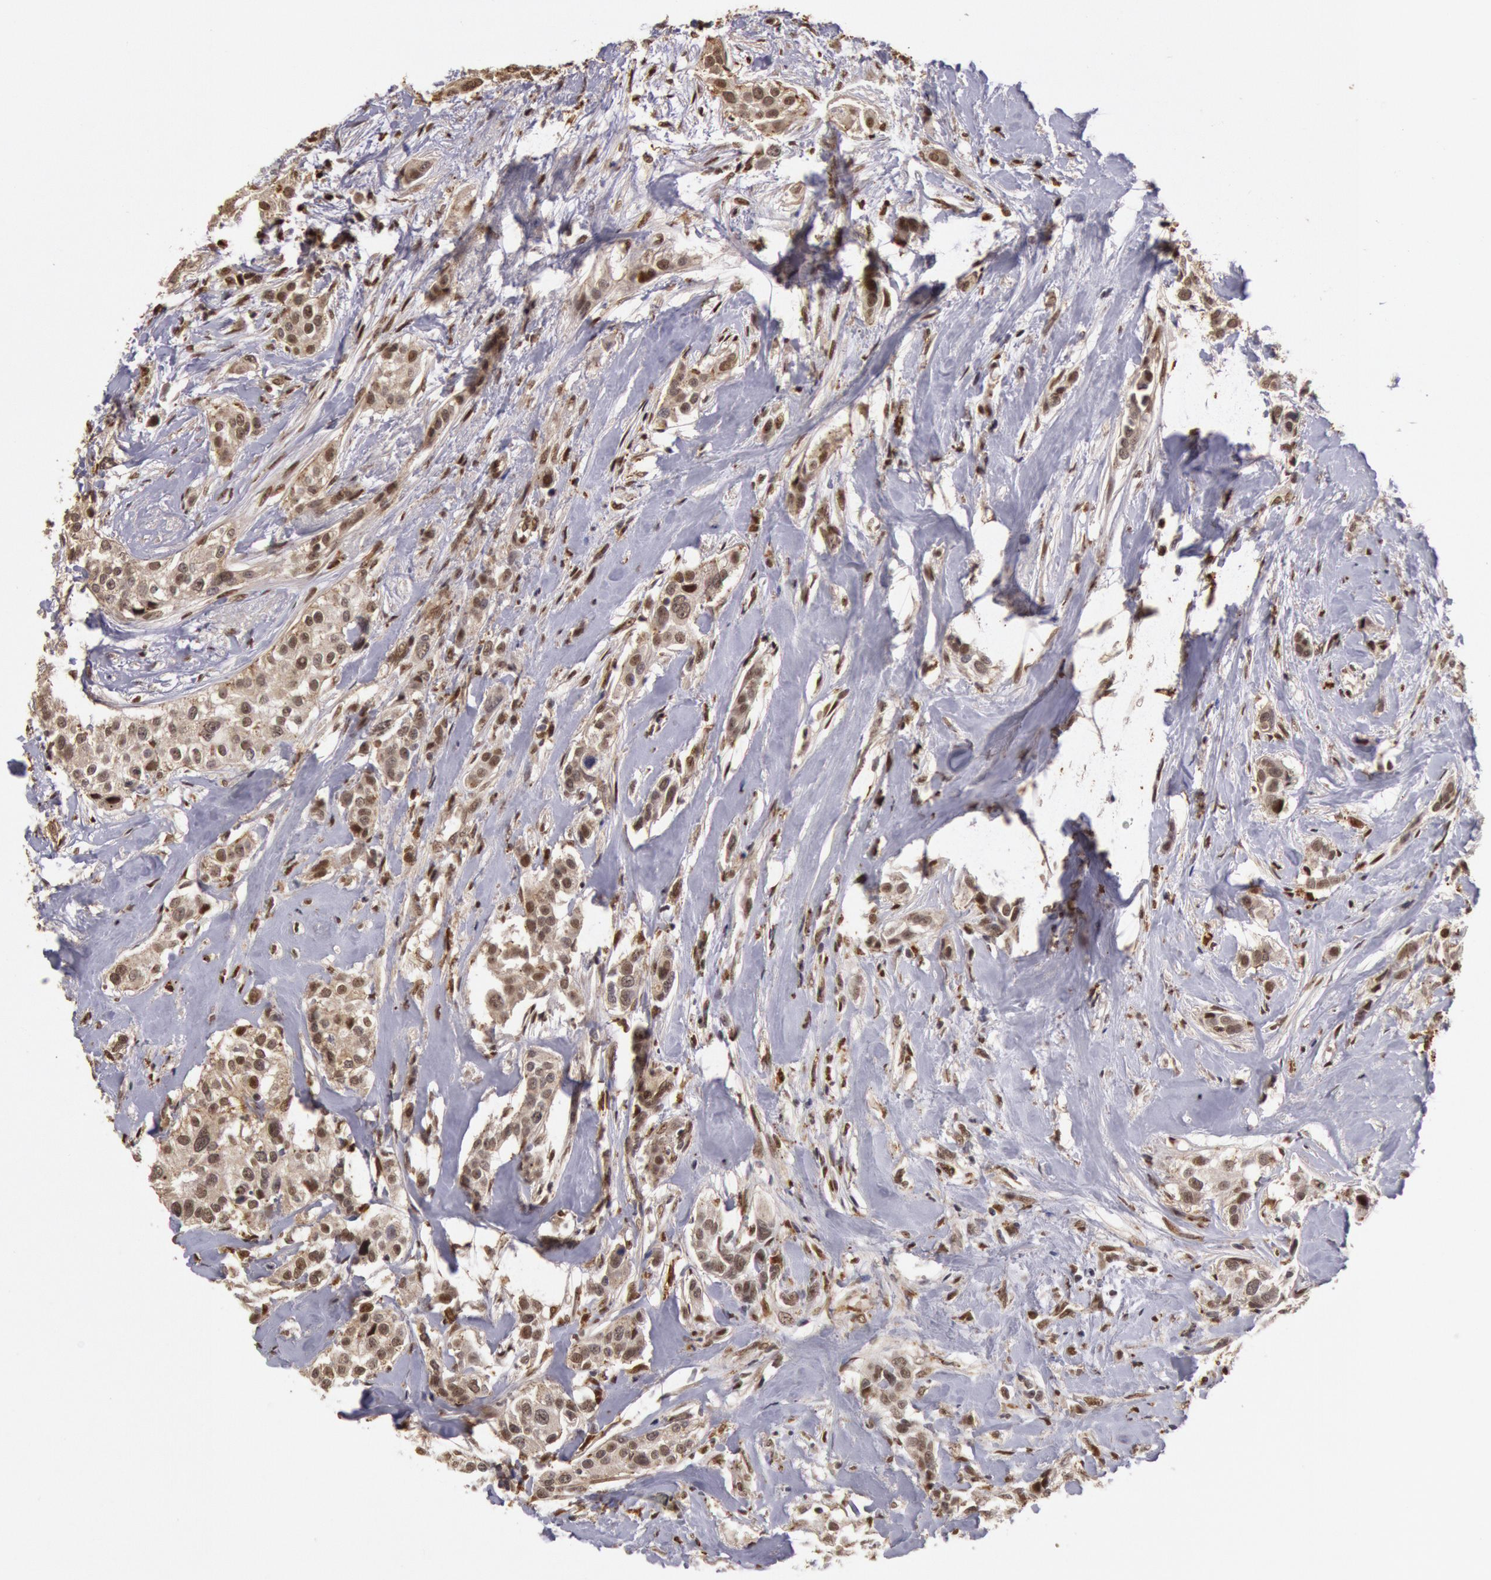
{"staining": {"intensity": "moderate", "quantity": ">75%", "location": "nuclear"}, "tissue": "breast cancer", "cell_type": "Tumor cells", "image_type": "cancer", "snomed": [{"axis": "morphology", "description": "Duct carcinoma"}, {"axis": "topography", "description": "Breast"}], "caption": "About >75% of tumor cells in breast cancer (invasive ductal carcinoma) show moderate nuclear protein staining as visualized by brown immunohistochemical staining.", "gene": "LIG4", "patient": {"sex": "female", "age": 45}}